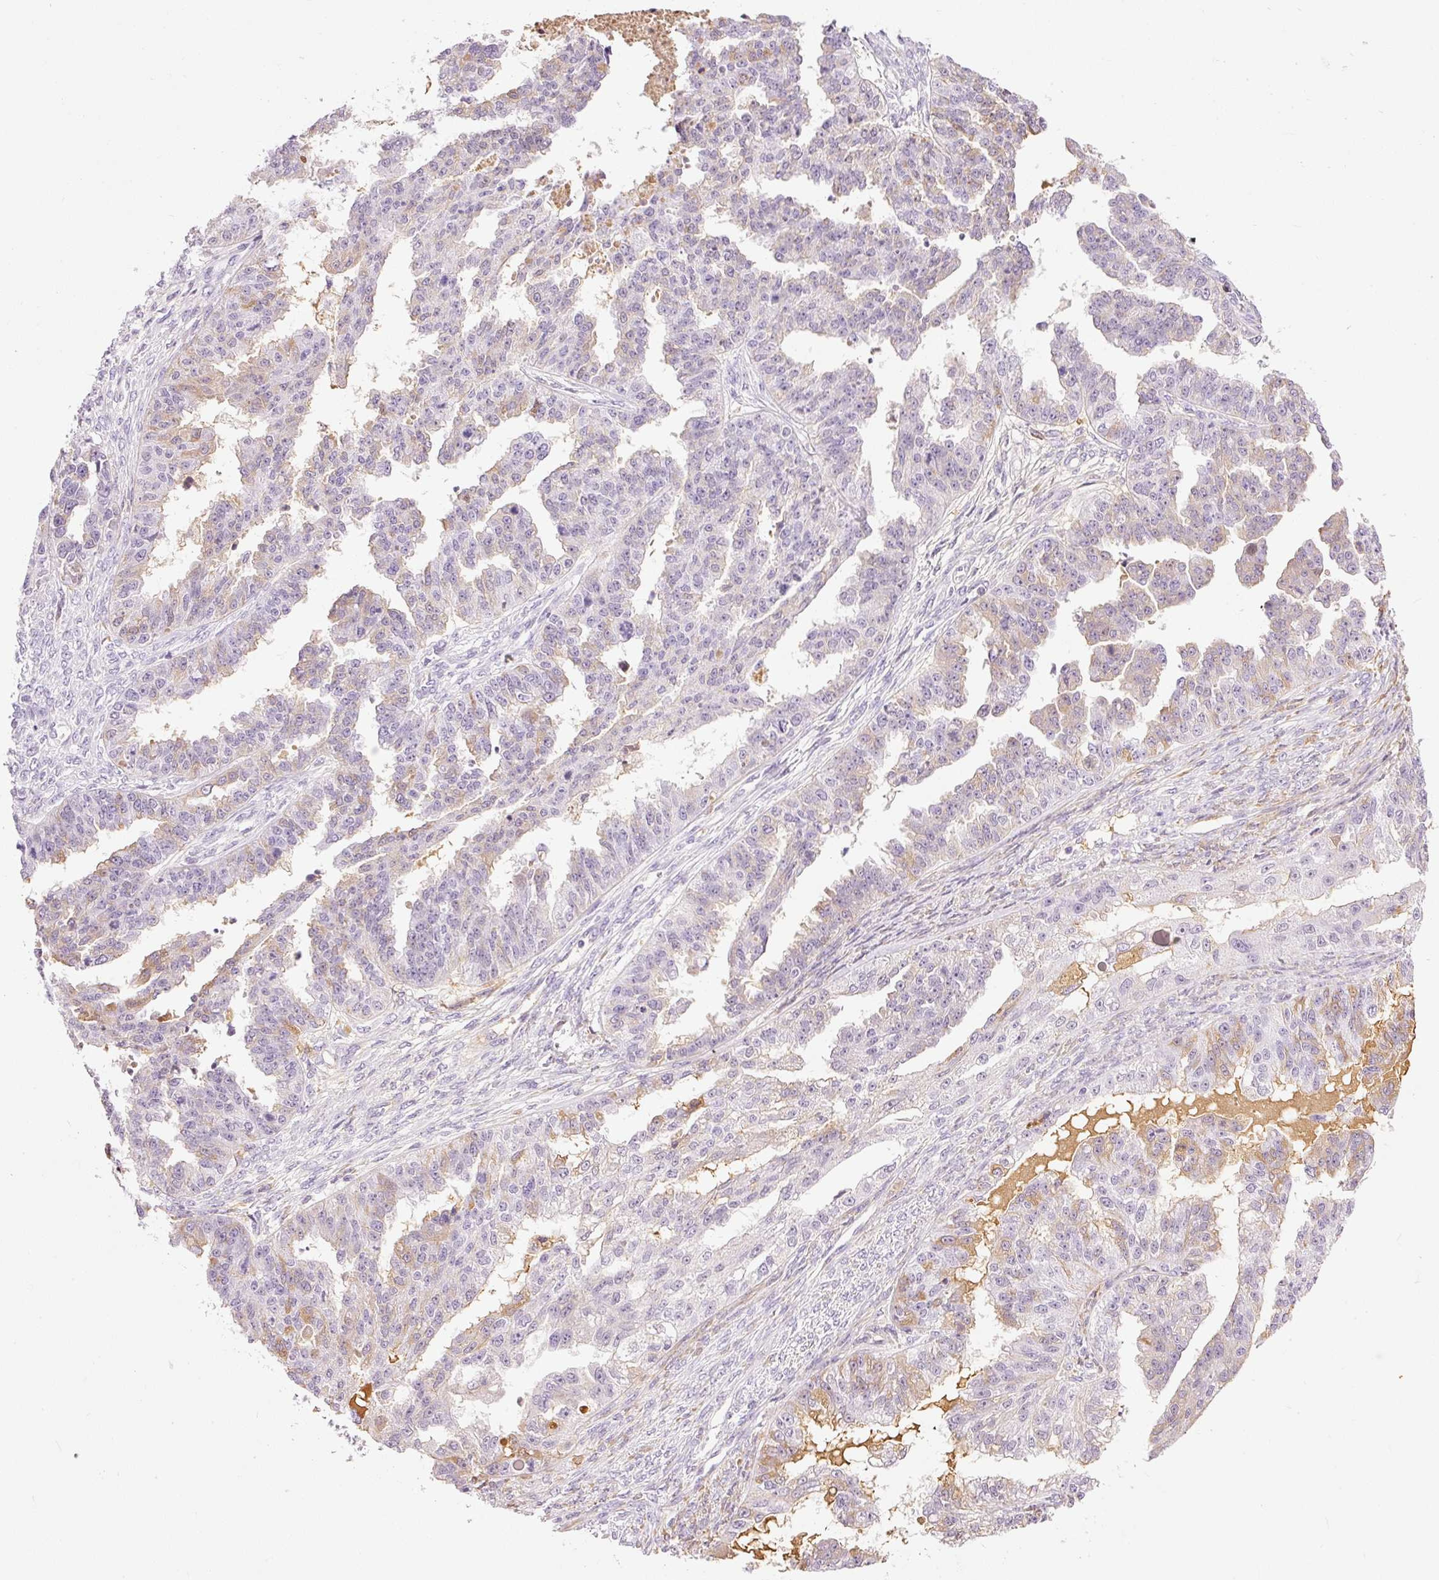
{"staining": {"intensity": "weak", "quantity": "25%-75%", "location": "cytoplasmic/membranous"}, "tissue": "ovarian cancer", "cell_type": "Tumor cells", "image_type": "cancer", "snomed": [{"axis": "morphology", "description": "Cystadenocarcinoma, serous, NOS"}, {"axis": "topography", "description": "Ovary"}], "caption": "About 25%-75% of tumor cells in serous cystadenocarcinoma (ovarian) show weak cytoplasmic/membranous protein expression as visualized by brown immunohistochemical staining.", "gene": "PRPF38B", "patient": {"sex": "female", "age": 58}}